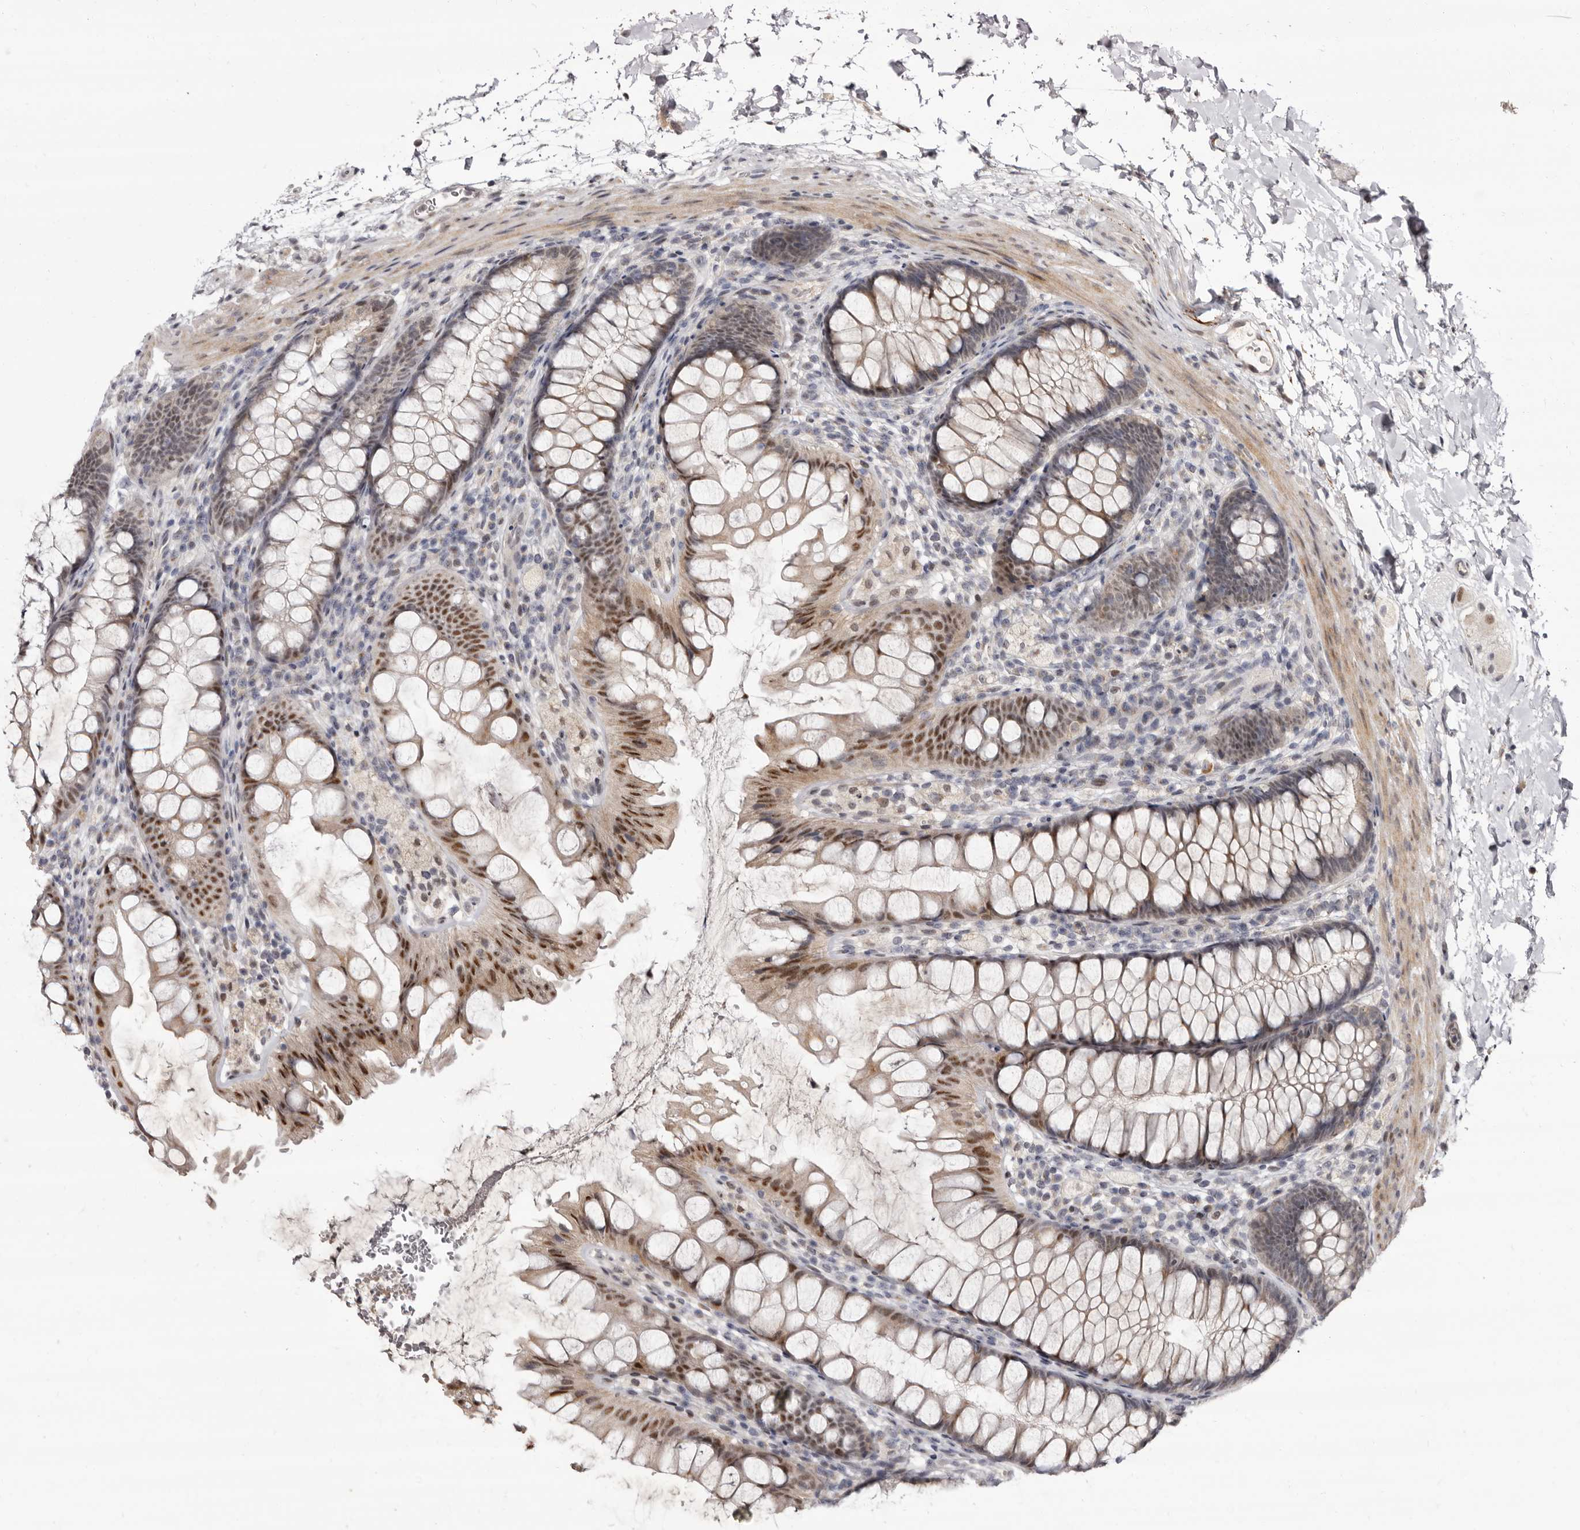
{"staining": {"intensity": "weak", "quantity": ">75%", "location": "nuclear"}, "tissue": "colon", "cell_type": "Endothelial cells", "image_type": "normal", "snomed": [{"axis": "morphology", "description": "Normal tissue, NOS"}, {"axis": "topography", "description": "Colon"}], "caption": "Immunohistochemical staining of normal colon exhibits >75% levels of weak nuclear protein expression in about >75% of endothelial cells. (DAB (3,3'-diaminobenzidine) = brown stain, brightfield microscopy at high magnification).", "gene": "ZNF326", "patient": {"sex": "female", "age": 62}}